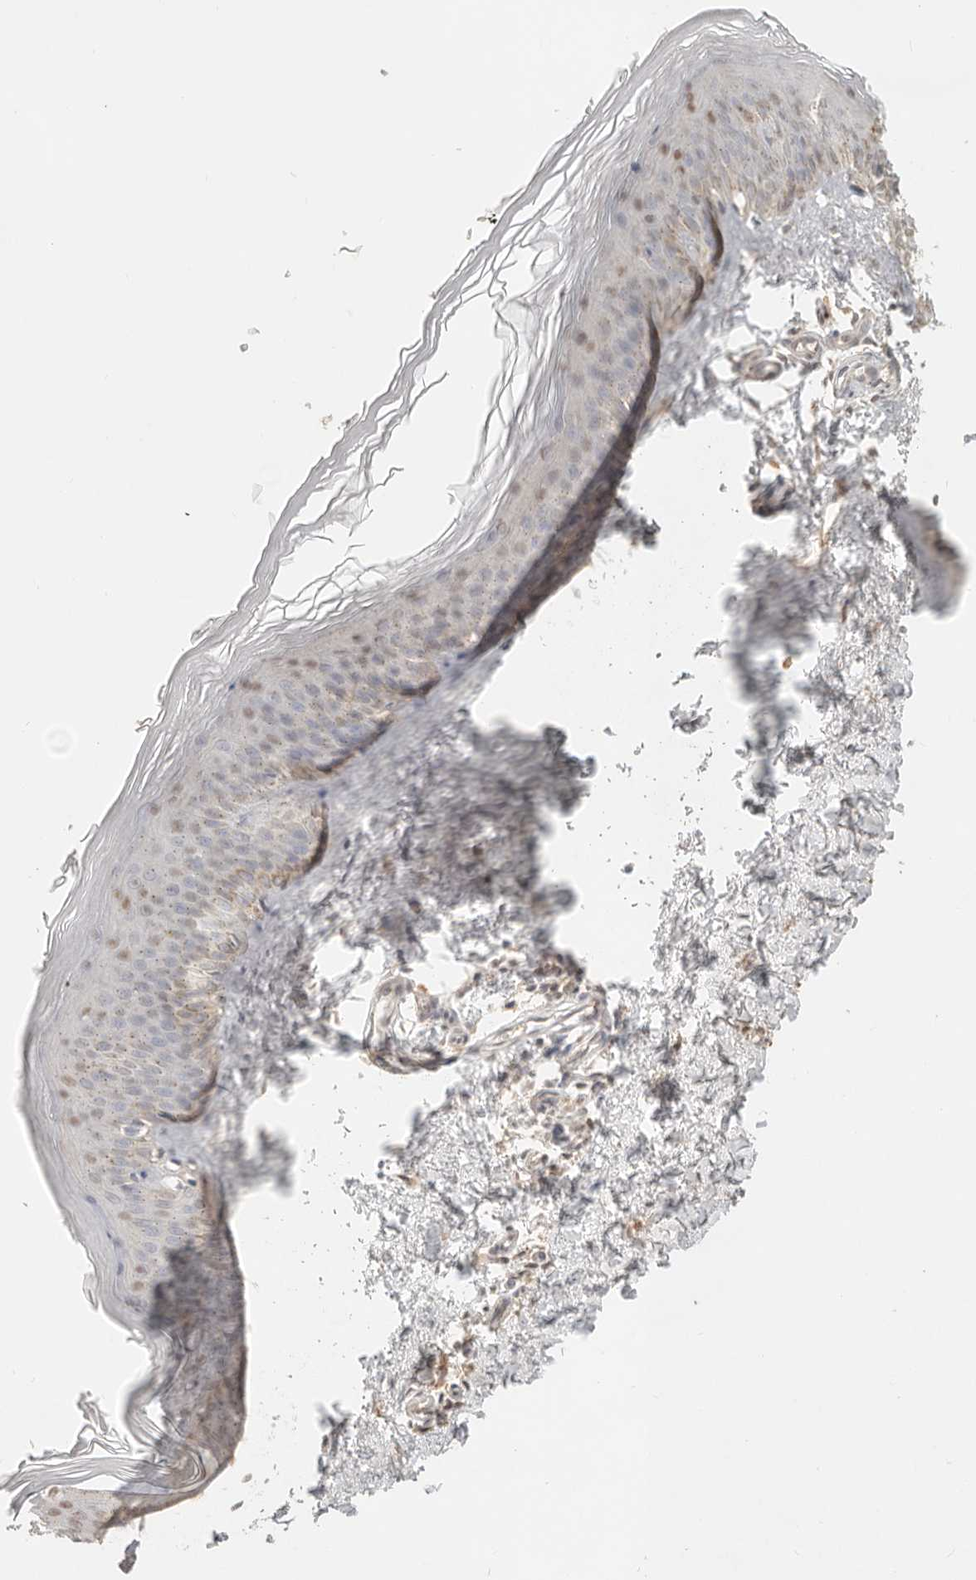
{"staining": {"intensity": "negative", "quantity": "none", "location": "none"}, "tissue": "skin", "cell_type": "Fibroblasts", "image_type": "normal", "snomed": [{"axis": "morphology", "description": "Normal tissue, NOS"}, {"axis": "topography", "description": "Skin"}], "caption": "This is an immunohistochemistry (IHC) image of unremarkable human skin. There is no positivity in fibroblasts.", "gene": "LMO4", "patient": {"sex": "female", "age": 27}}